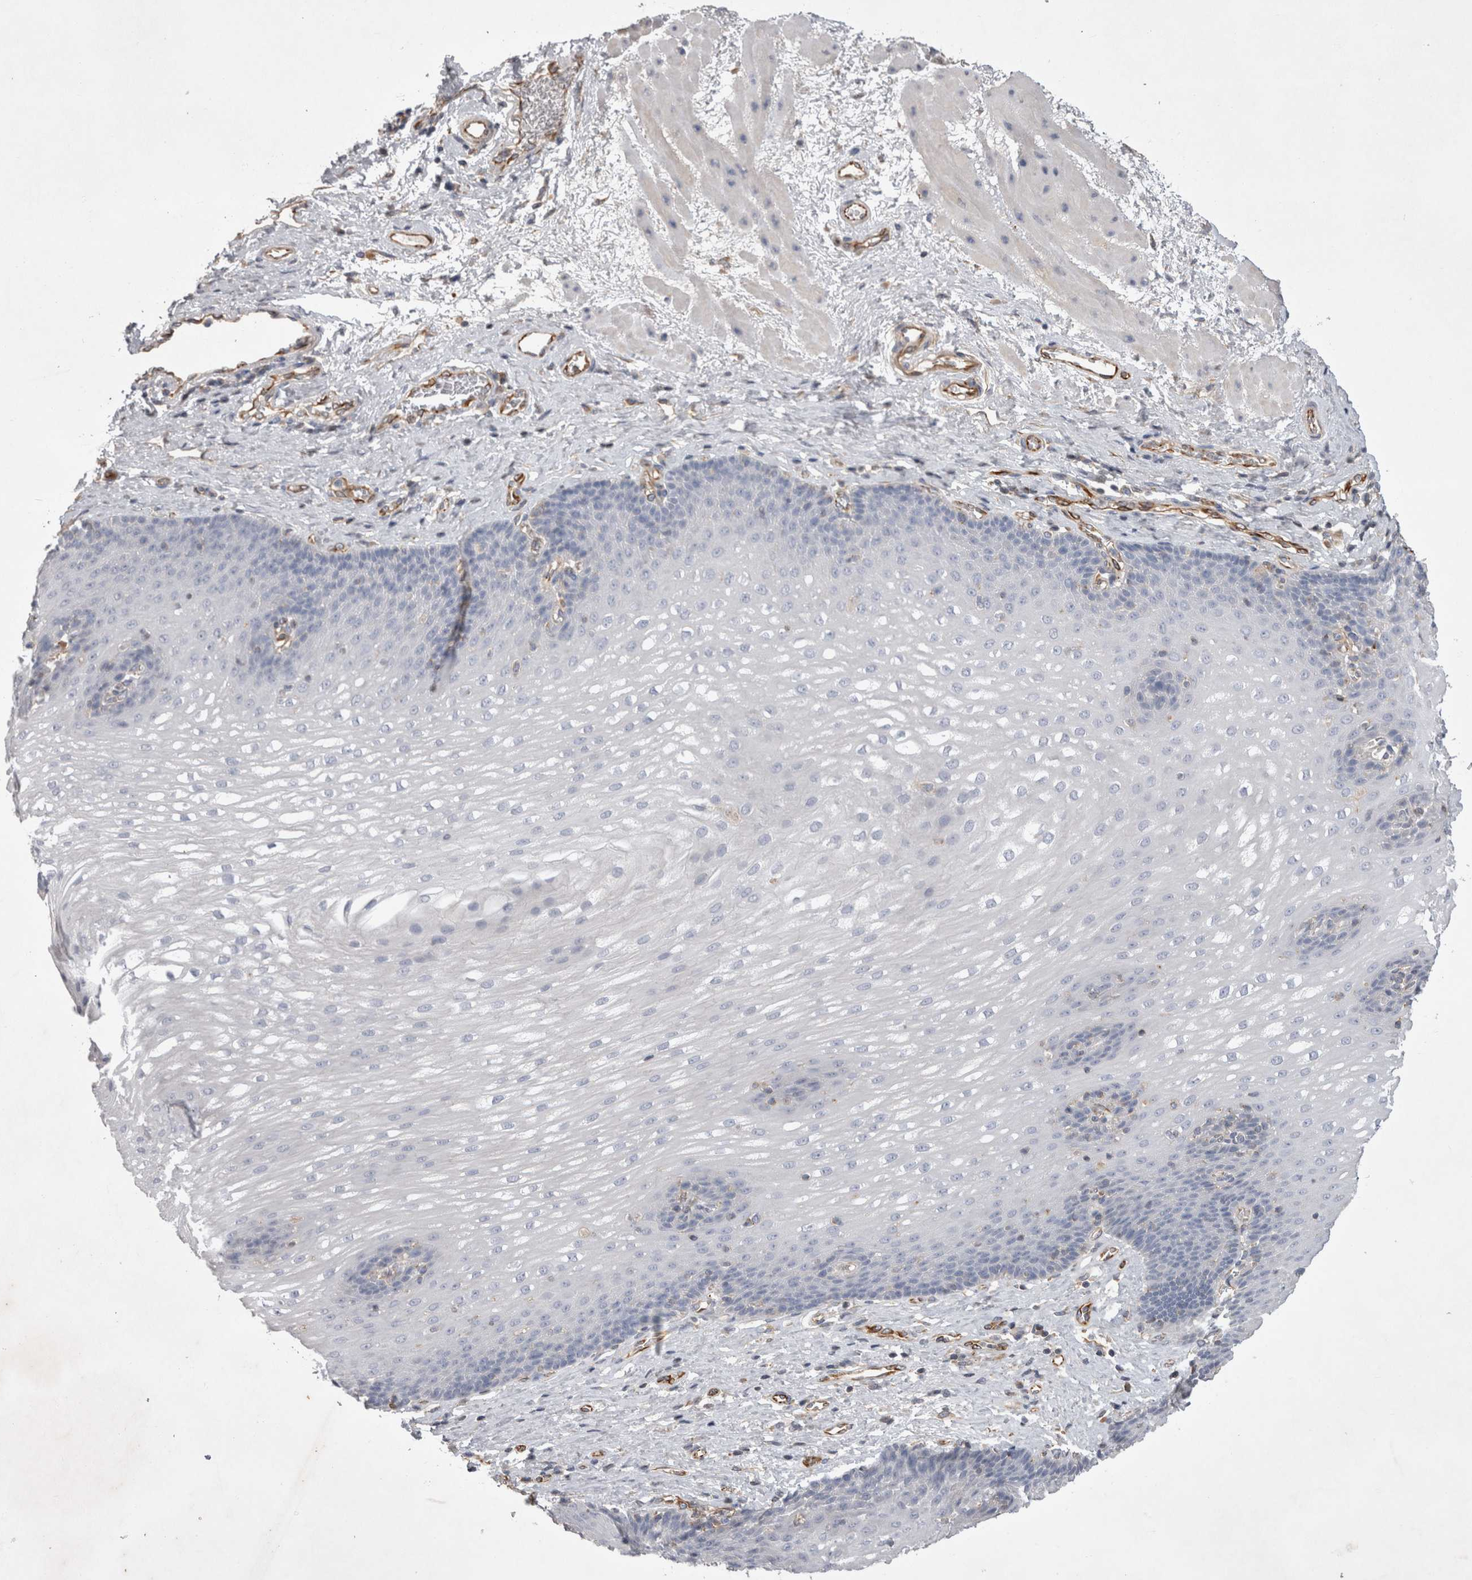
{"staining": {"intensity": "negative", "quantity": "none", "location": "none"}, "tissue": "esophagus", "cell_type": "Squamous epithelial cells", "image_type": "normal", "snomed": [{"axis": "morphology", "description": "Normal tissue, NOS"}, {"axis": "topography", "description": "Esophagus"}], "caption": "IHC micrograph of benign human esophagus stained for a protein (brown), which displays no expression in squamous epithelial cells.", "gene": "STRADB", "patient": {"sex": "male", "age": 48}}